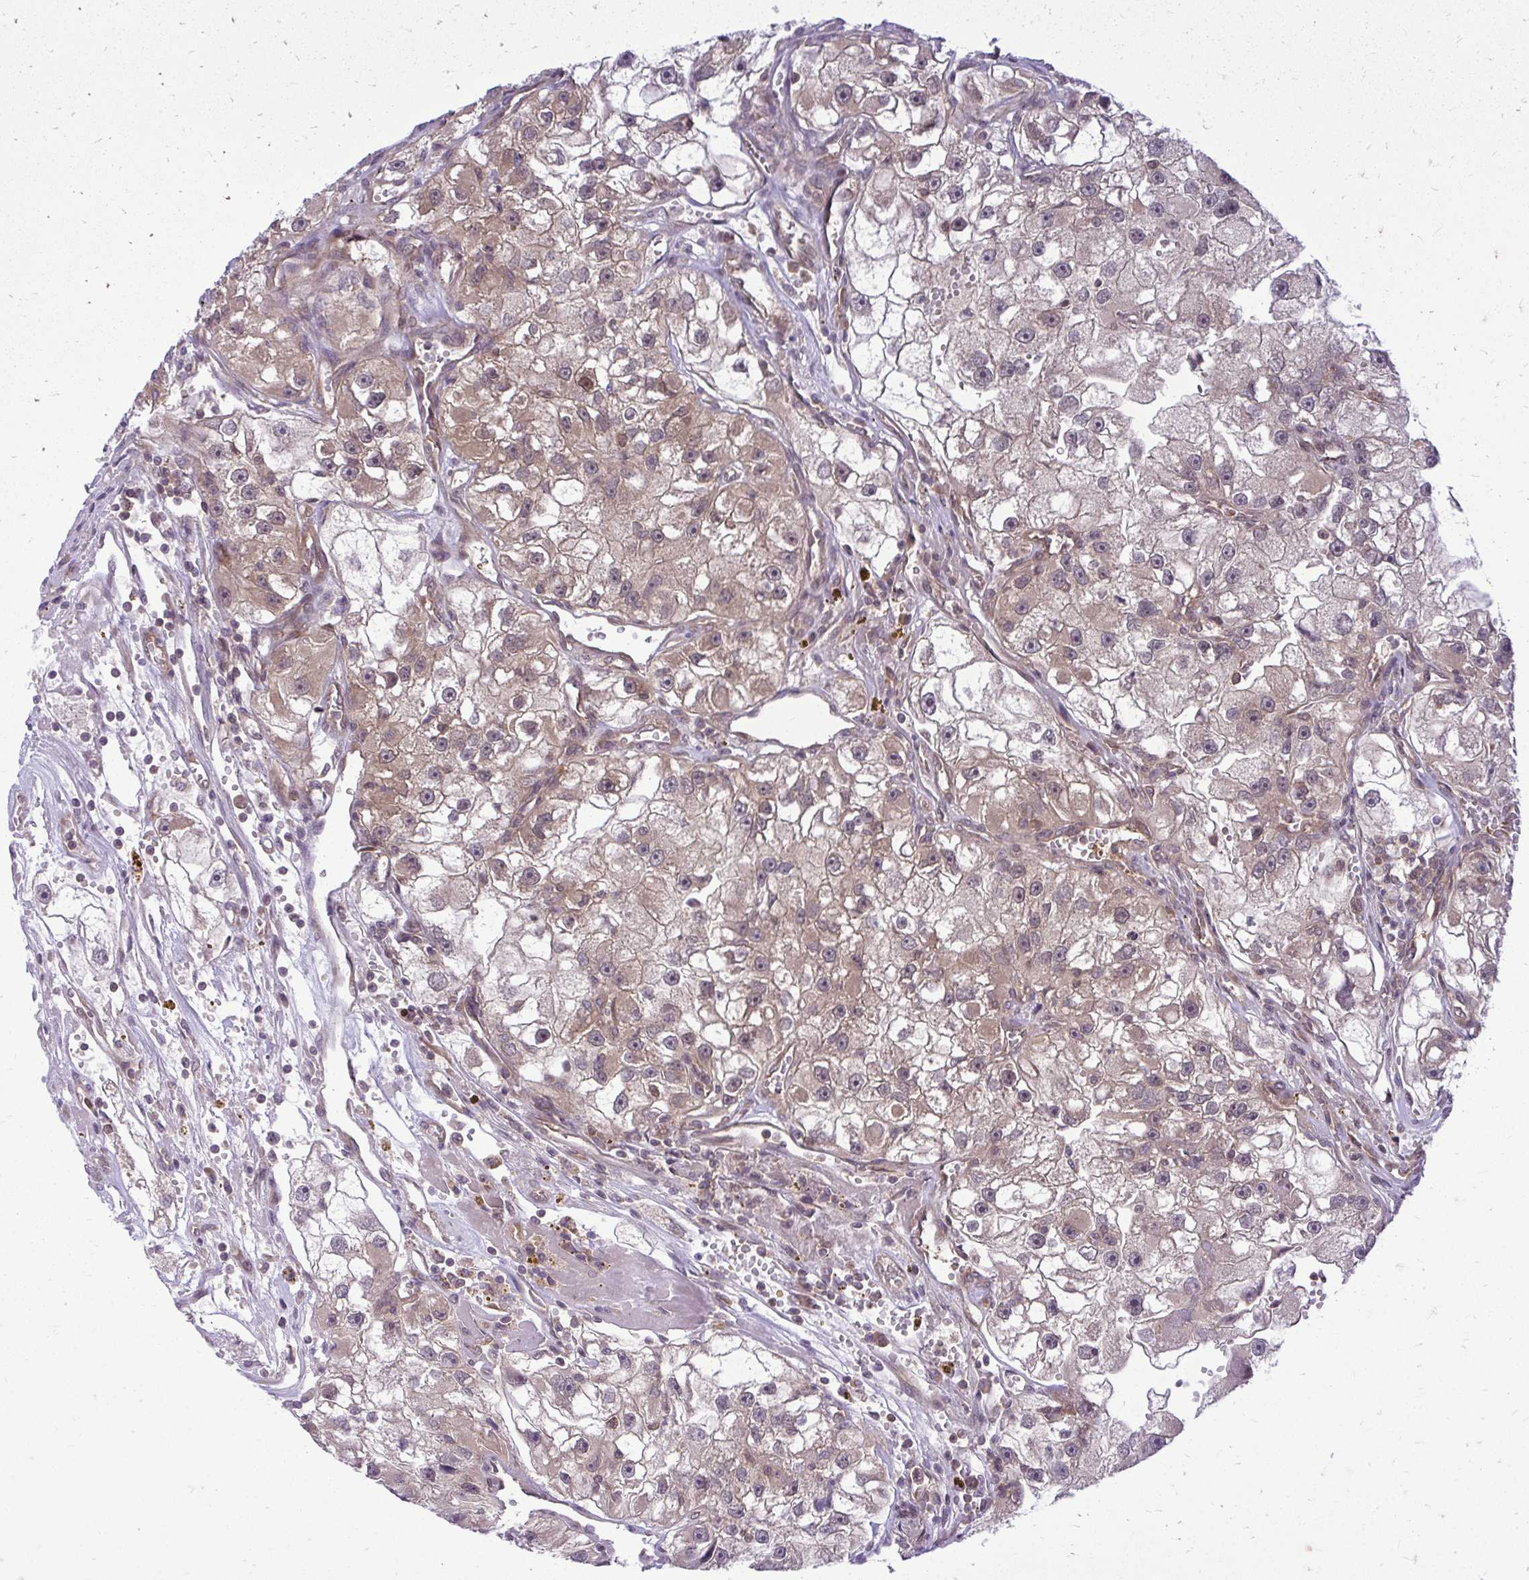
{"staining": {"intensity": "weak", "quantity": ">75%", "location": "cytoplasmic/membranous,nuclear"}, "tissue": "renal cancer", "cell_type": "Tumor cells", "image_type": "cancer", "snomed": [{"axis": "morphology", "description": "Adenocarcinoma, NOS"}, {"axis": "topography", "description": "Kidney"}], "caption": "This is a photomicrograph of immunohistochemistry staining of adenocarcinoma (renal), which shows weak expression in the cytoplasmic/membranous and nuclear of tumor cells.", "gene": "PPP5C", "patient": {"sex": "male", "age": 63}}